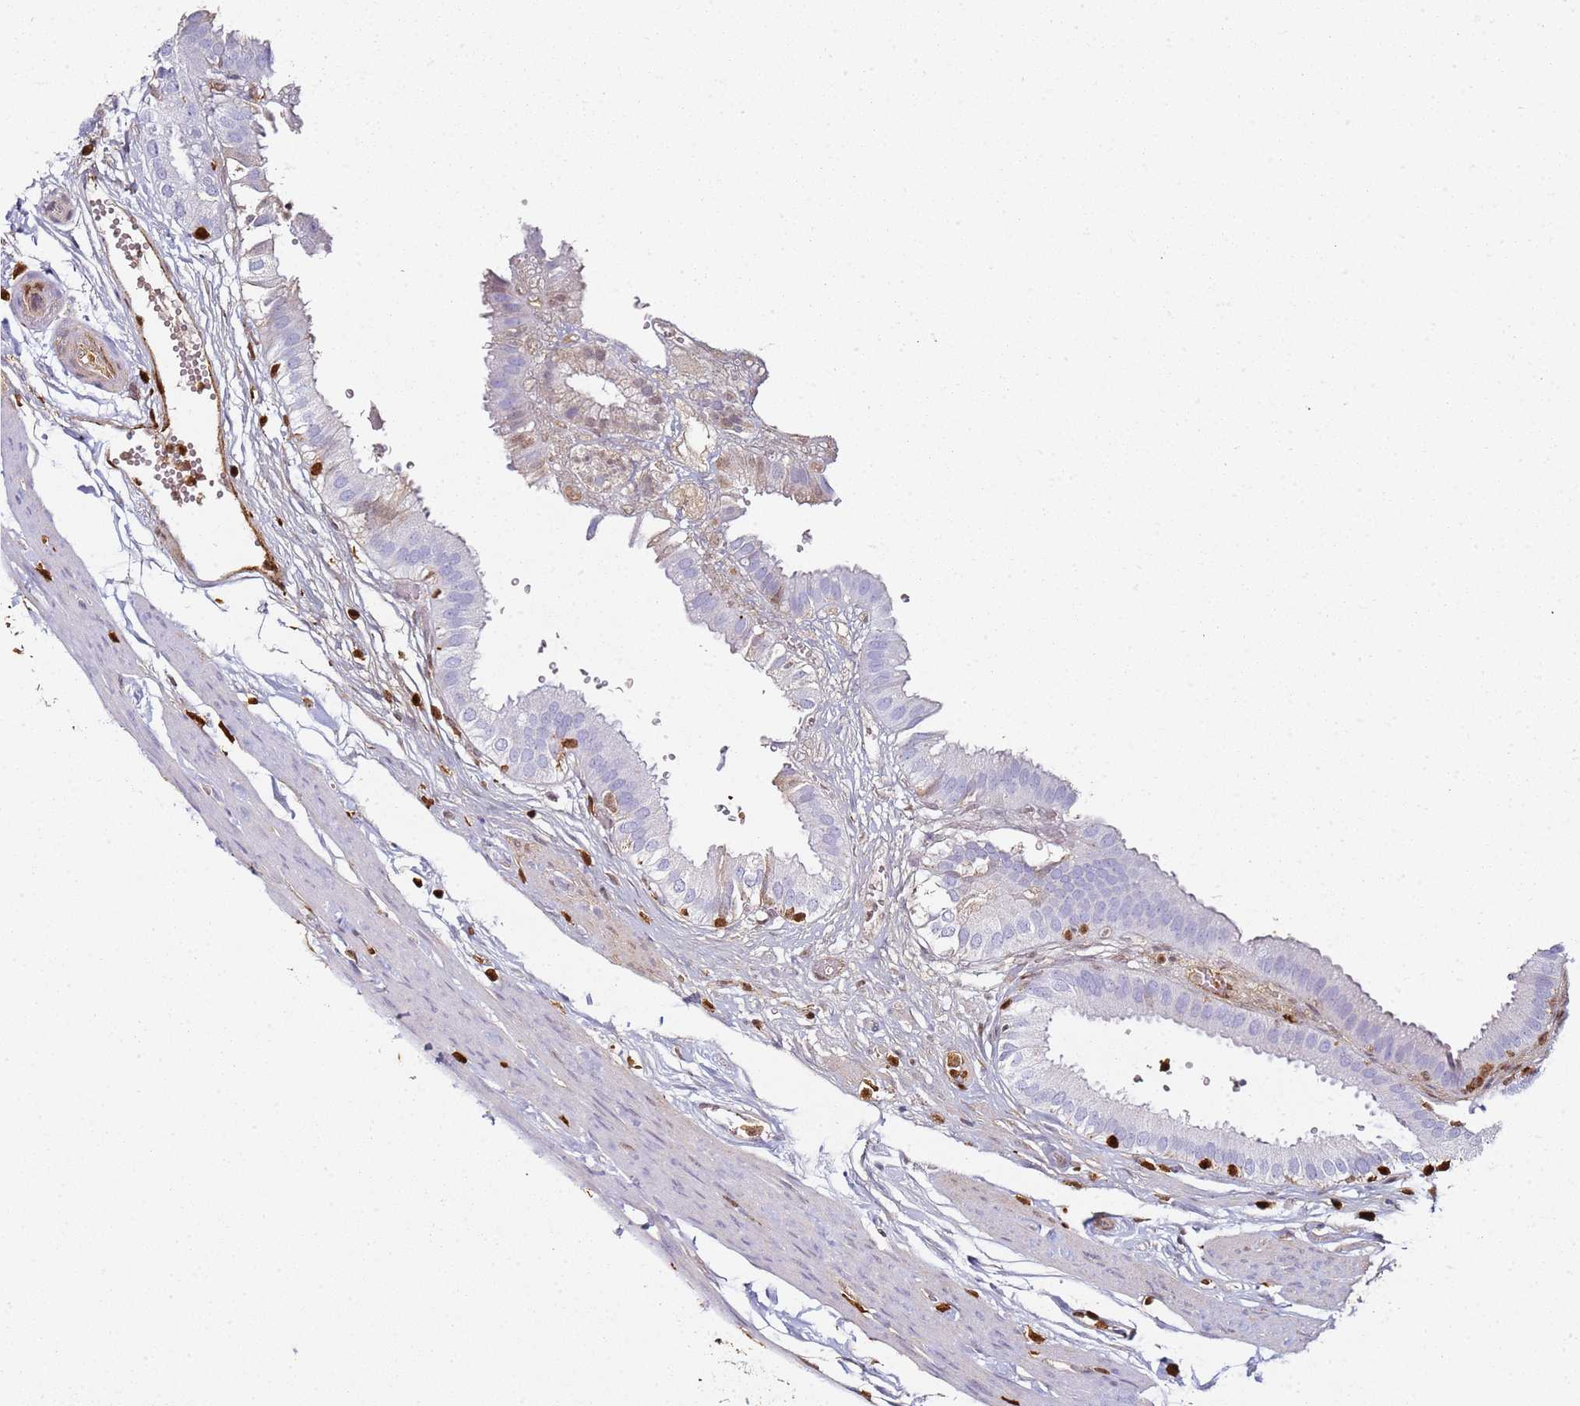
{"staining": {"intensity": "negative", "quantity": "none", "location": "none"}, "tissue": "gallbladder", "cell_type": "Glandular cells", "image_type": "normal", "snomed": [{"axis": "morphology", "description": "Normal tissue, NOS"}, {"axis": "topography", "description": "Gallbladder"}], "caption": "Gallbladder stained for a protein using immunohistochemistry exhibits no expression glandular cells.", "gene": "S100A4", "patient": {"sex": "female", "age": 61}}